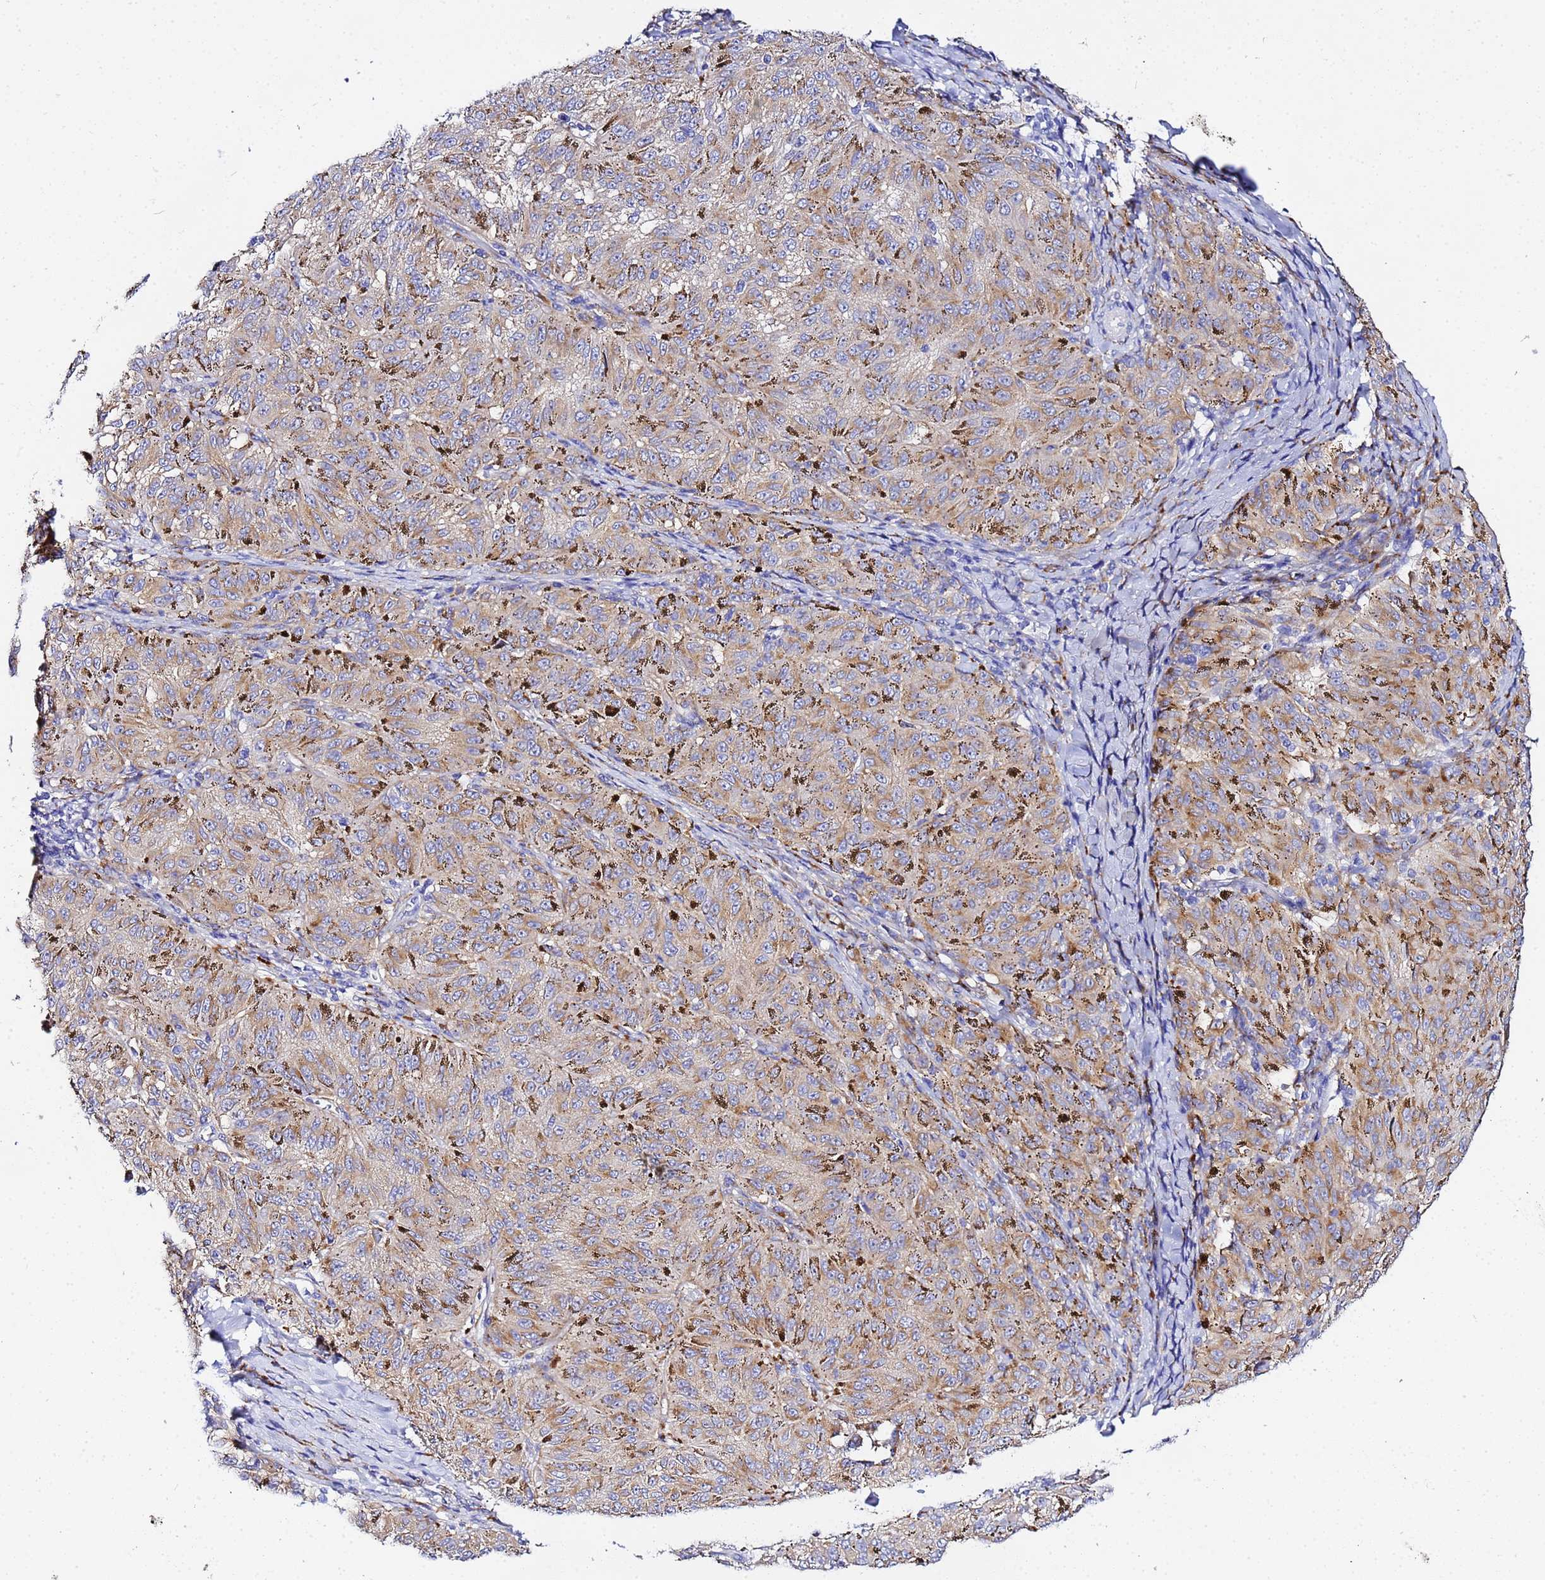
{"staining": {"intensity": "weak", "quantity": ">75%", "location": "cytoplasmic/membranous"}, "tissue": "melanoma", "cell_type": "Tumor cells", "image_type": "cancer", "snomed": [{"axis": "morphology", "description": "Malignant melanoma, NOS"}, {"axis": "topography", "description": "Skin"}], "caption": "Melanoma was stained to show a protein in brown. There is low levels of weak cytoplasmic/membranous staining in about >75% of tumor cells. The protein is stained brown, and the nuclei are stained in blue (DAB (3,3'-diaminobenzidine) IHC with brightfield microscopy, high magnification).", "gene": "VTI1B", "patient": {"sex": "female", "age": 72}}